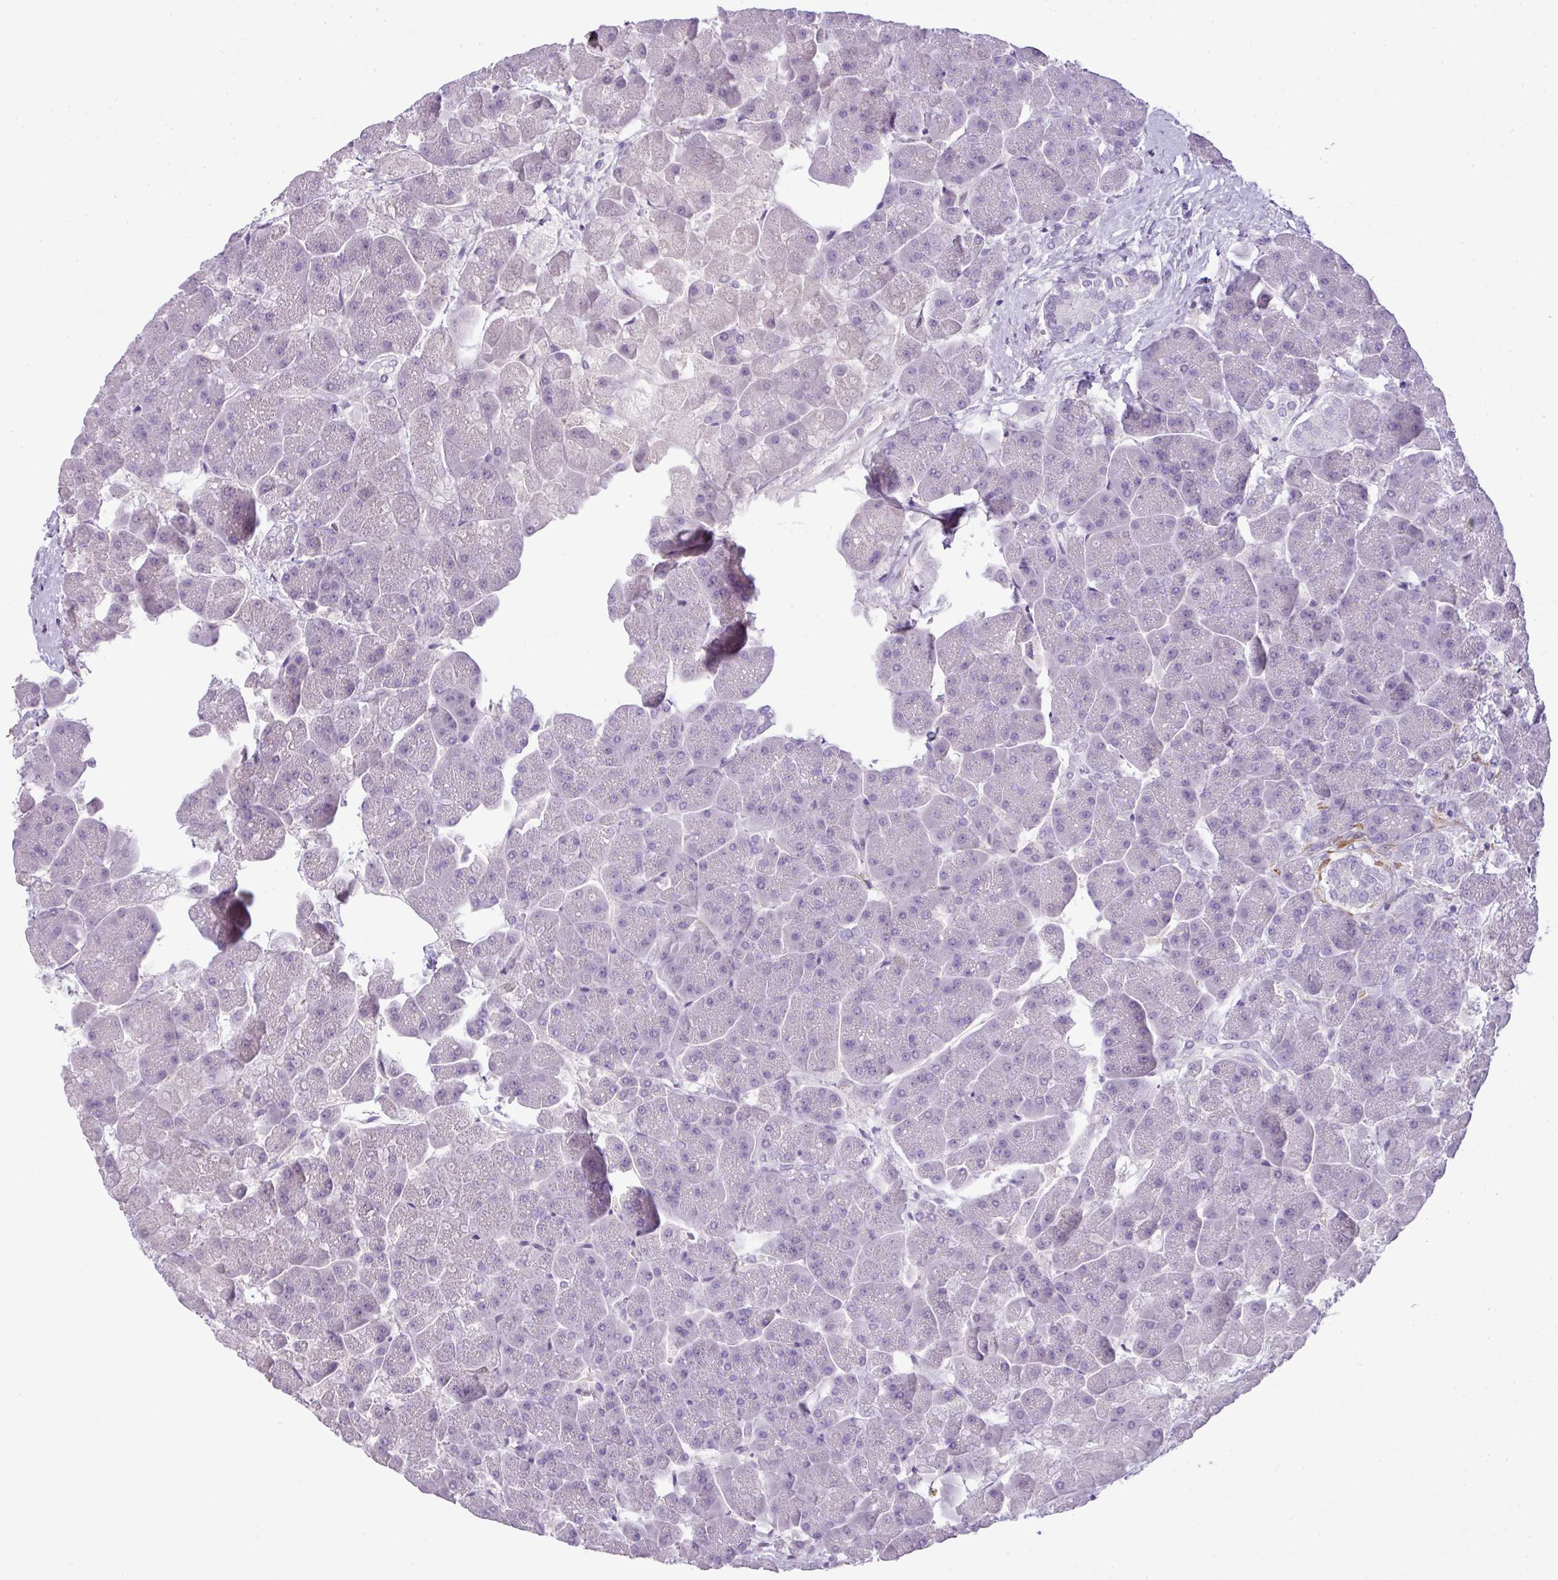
{"staining": {"intensity": "negative", "quantity": "none", "location": "none"}, "tissue": "pancreas", "cell_type": "Exocrine glandular cells", "image_type": "normal", "snomed": [{"axis": "morphology", "description": "Normal tissue, NOS"}, {"axis": "topography", "description": "Pancreas"}, {"axis": "topography", "description": "Peripheral nerve tissue"}], "caption": "This photomicrograph is of benign pancreas stained with IHC to label a protein in brown with the nuclei are counter-stained blue. There is no staining in exocrine glandular cells. (Brightfield microscopy of DAB (3,3'-diaminobenzidine) IHC at high magnification).", "gene": "PARD6G", "patient": {"sex": "male", "age": 54}}